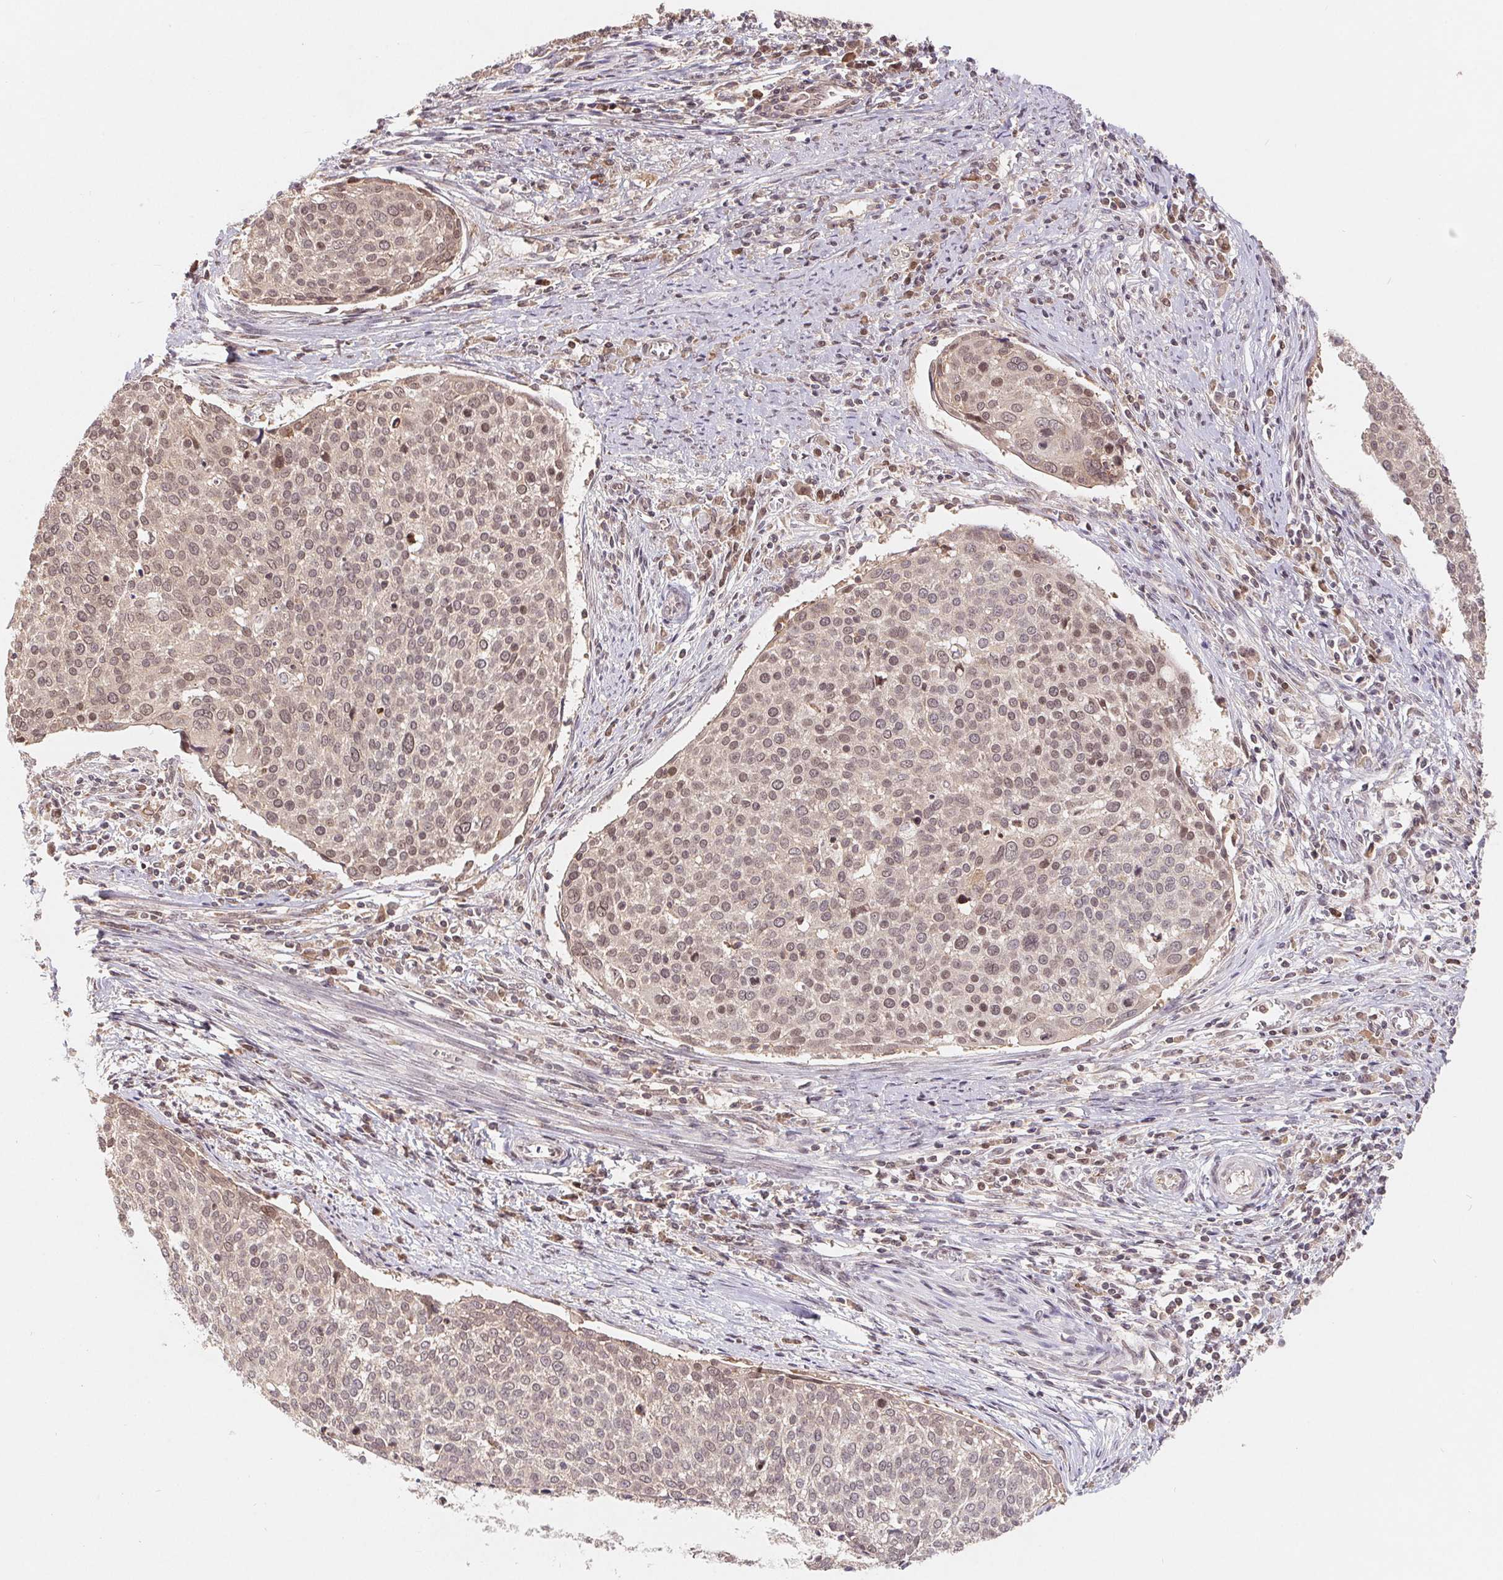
{"staining": {"intensity": "moderate", "quantity": "<25%", "location": "nuclear"}, "tissue": "cervical cancer", "cell_type": "Tumor cells", "image_type": "cancer", "snomed": [{"axis": "morphology", "description": "Squamous cell carcinoma, NOS"}, {"axis": "topography", "description": "Cervix"}], "caption": "A low amount of moderate nuclear positivity is seen in approximately <25% of tumor cells in cervical squamous cell carcinoma tissue. The protein of interest is shown in brown color, while the nuclei are stained blue.", "gene": "HMGN3", "patient": {"sex": "female", "age": 39}}